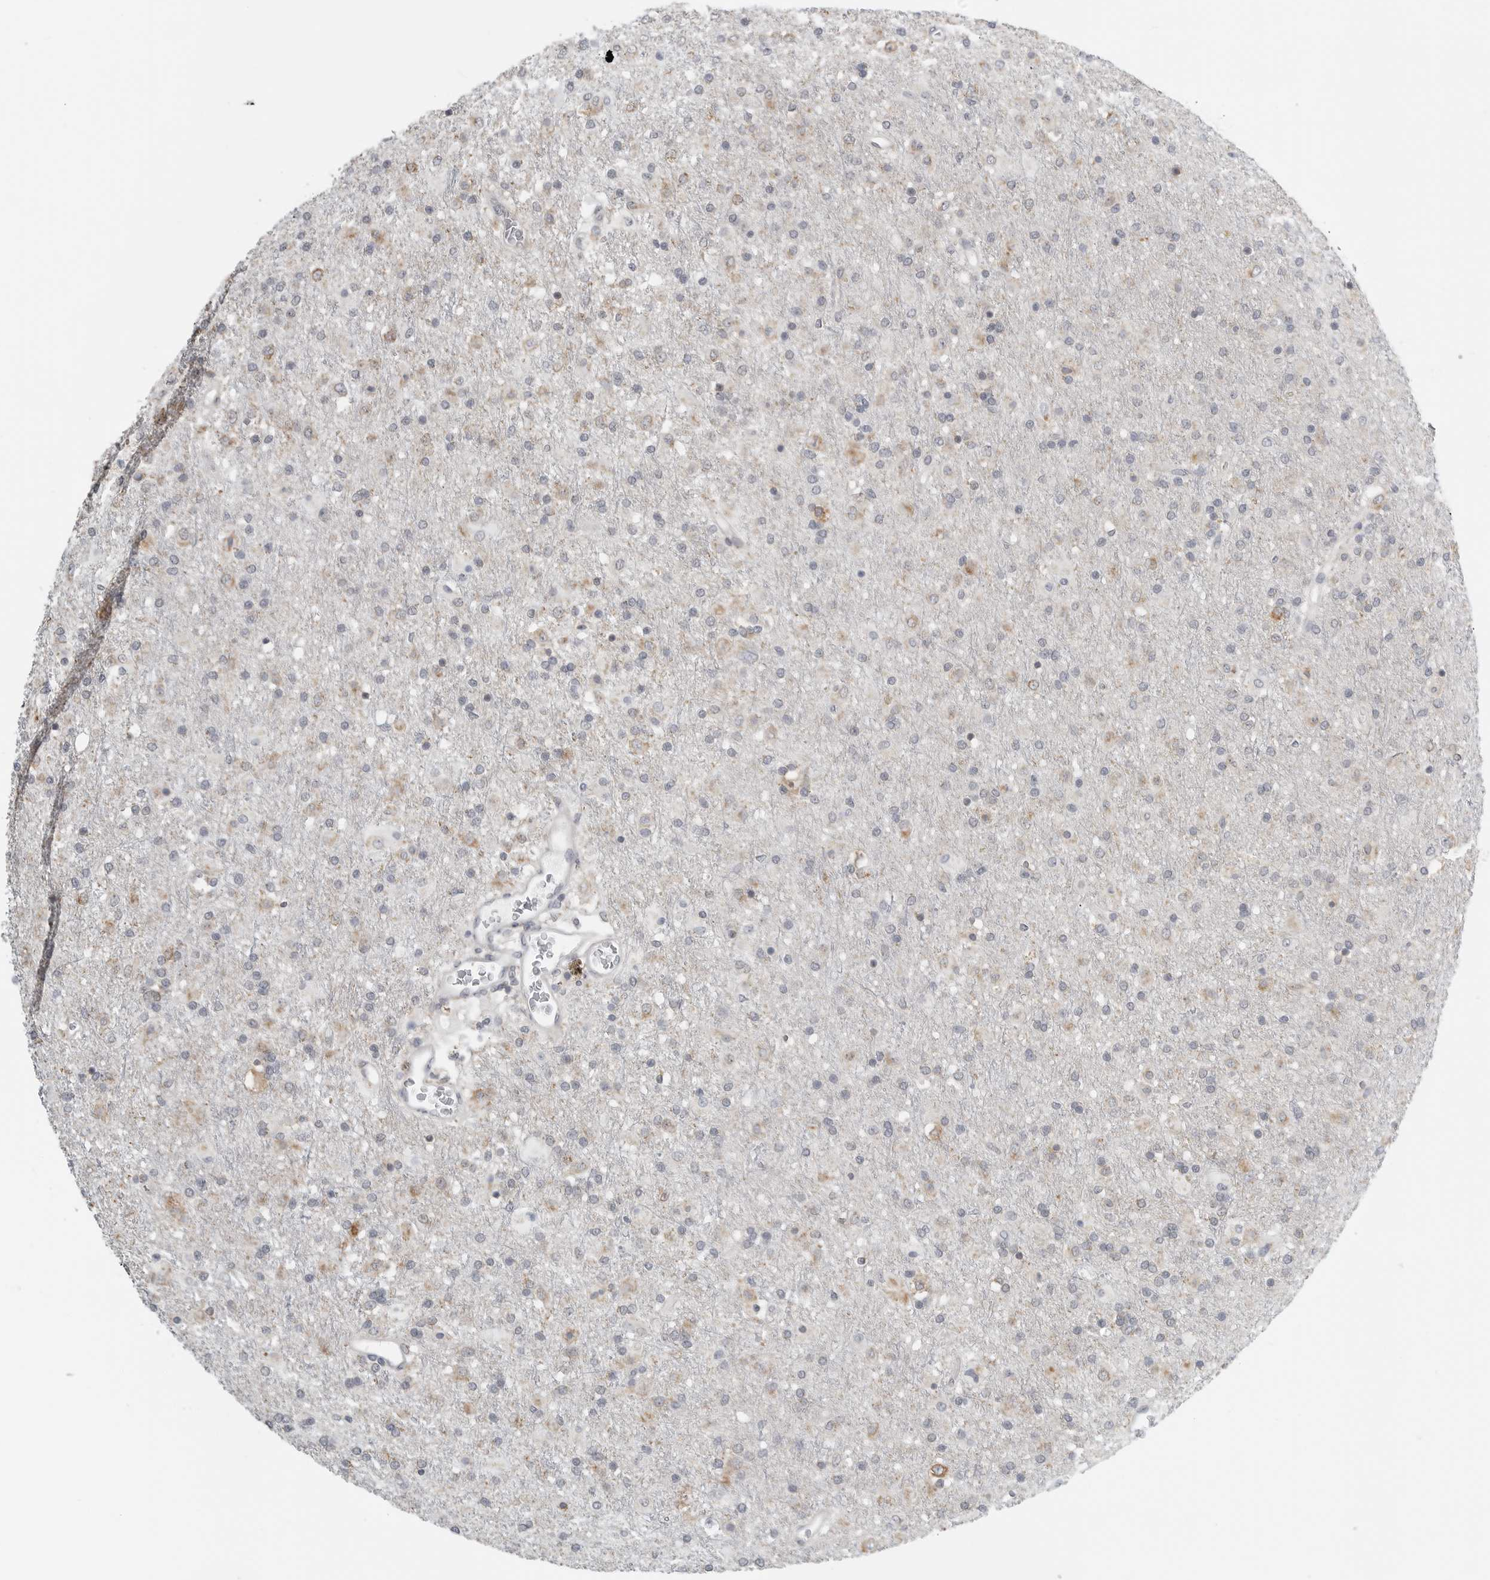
{"staining": {"intensity": "negative", "quantity": "none", "location": "none"}, "tissue": "glioma", "cell_type": "Tumor cells", "image_type": "cancer", "snomed": [{"axis": "morphology", "description": "Glioma, malignant, Low grade"}, {"axis": "topography", "description": "Brain"}], "caption": "Malignant glioma (low-grade) stained for a protein using immunohistochemistry shows no positivity tumor cells.", "gene": "IL12RB2", "patient": {"sex": "male", "age": 65}}